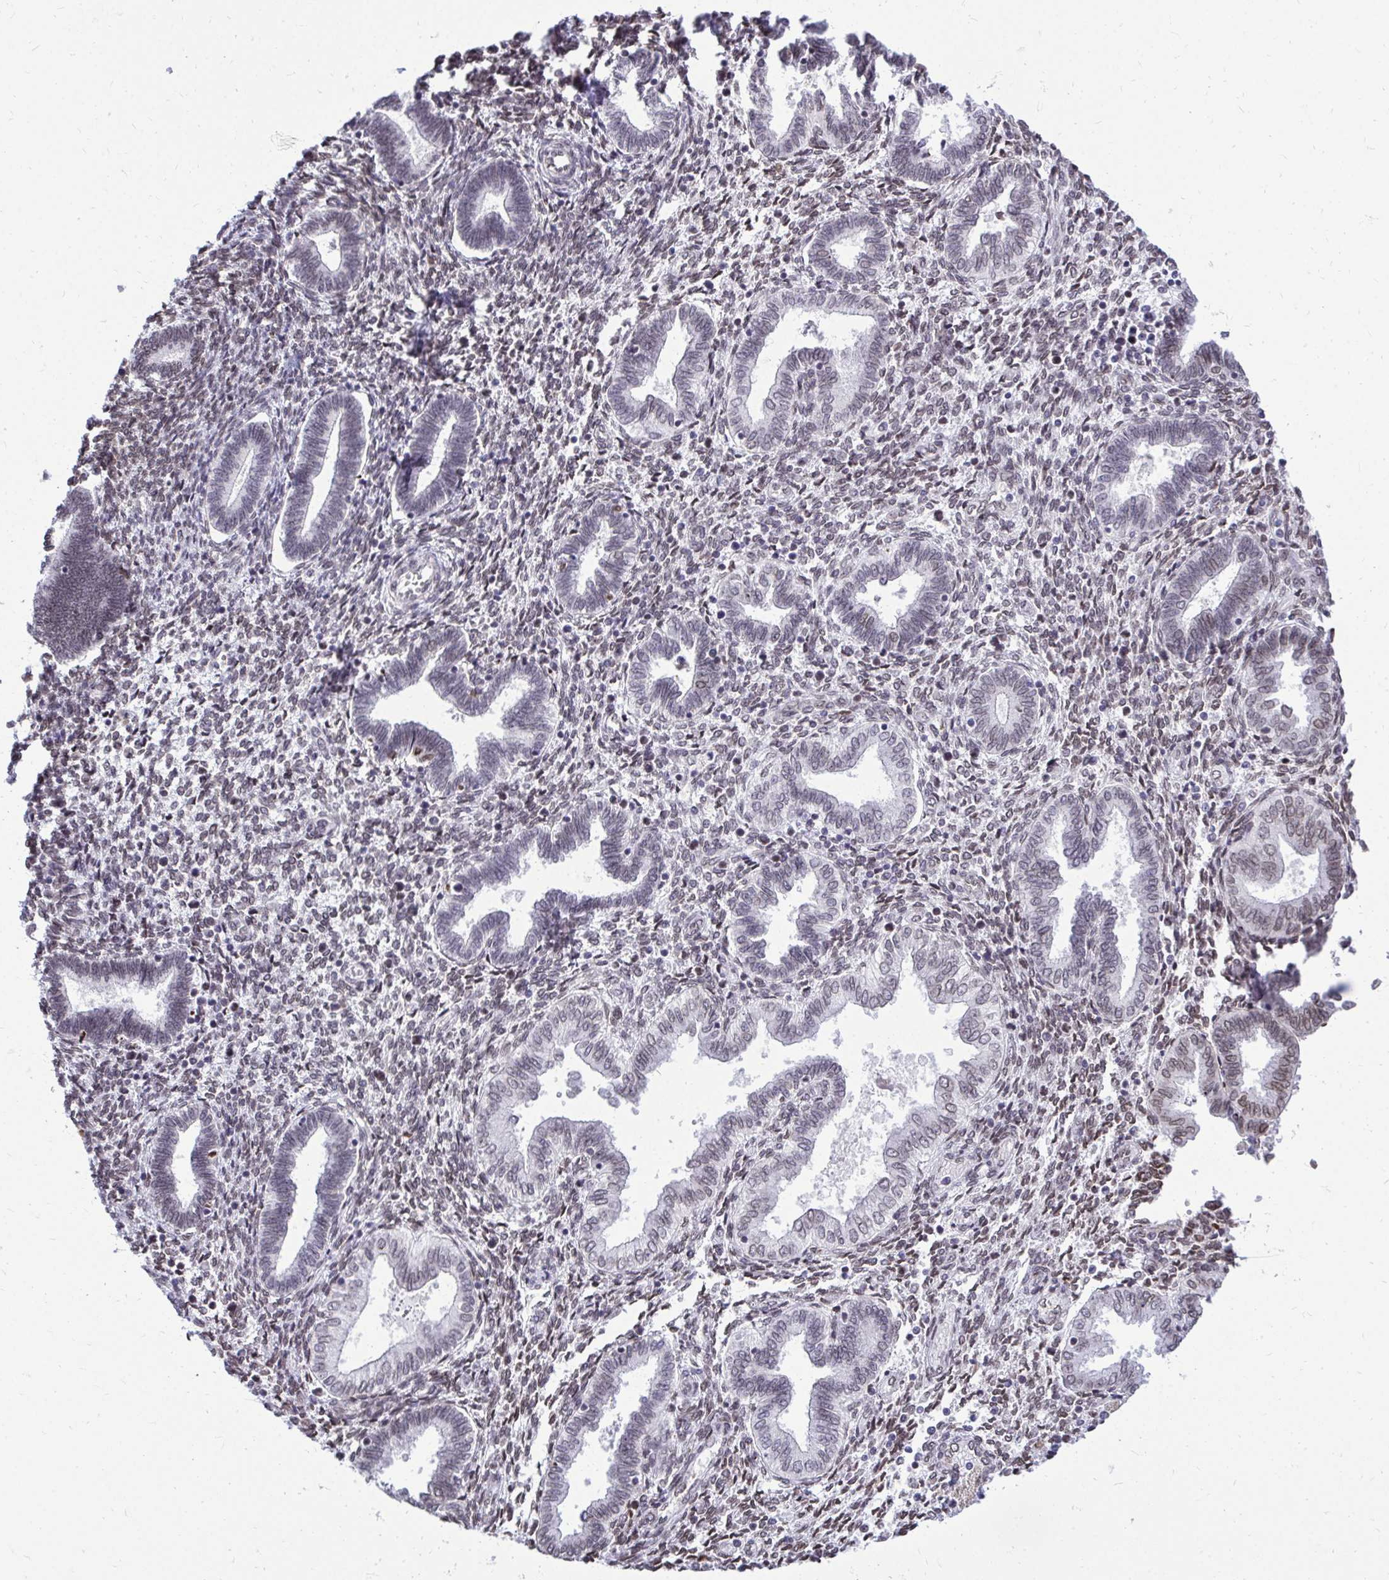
{"staining": {"intensity": "weak", "quantity": "25%-75%", "location": "nuclear"}, "tissue": "endometrium", "cell_type": "Cells in endometrial stroma", "image_type": "normal", "snomed": [{"axis": "morphology", "description": "Normal tissue, NOS"}, {"axis": "topography", "description": "Endometrium"}], "caption": "A brown stain highlights weak nuclear positivity of a protein in cells in endometrial stroma of normal endometrium.", "gene": "BANF1", "patient": {"sex": "female", "age": 42}}